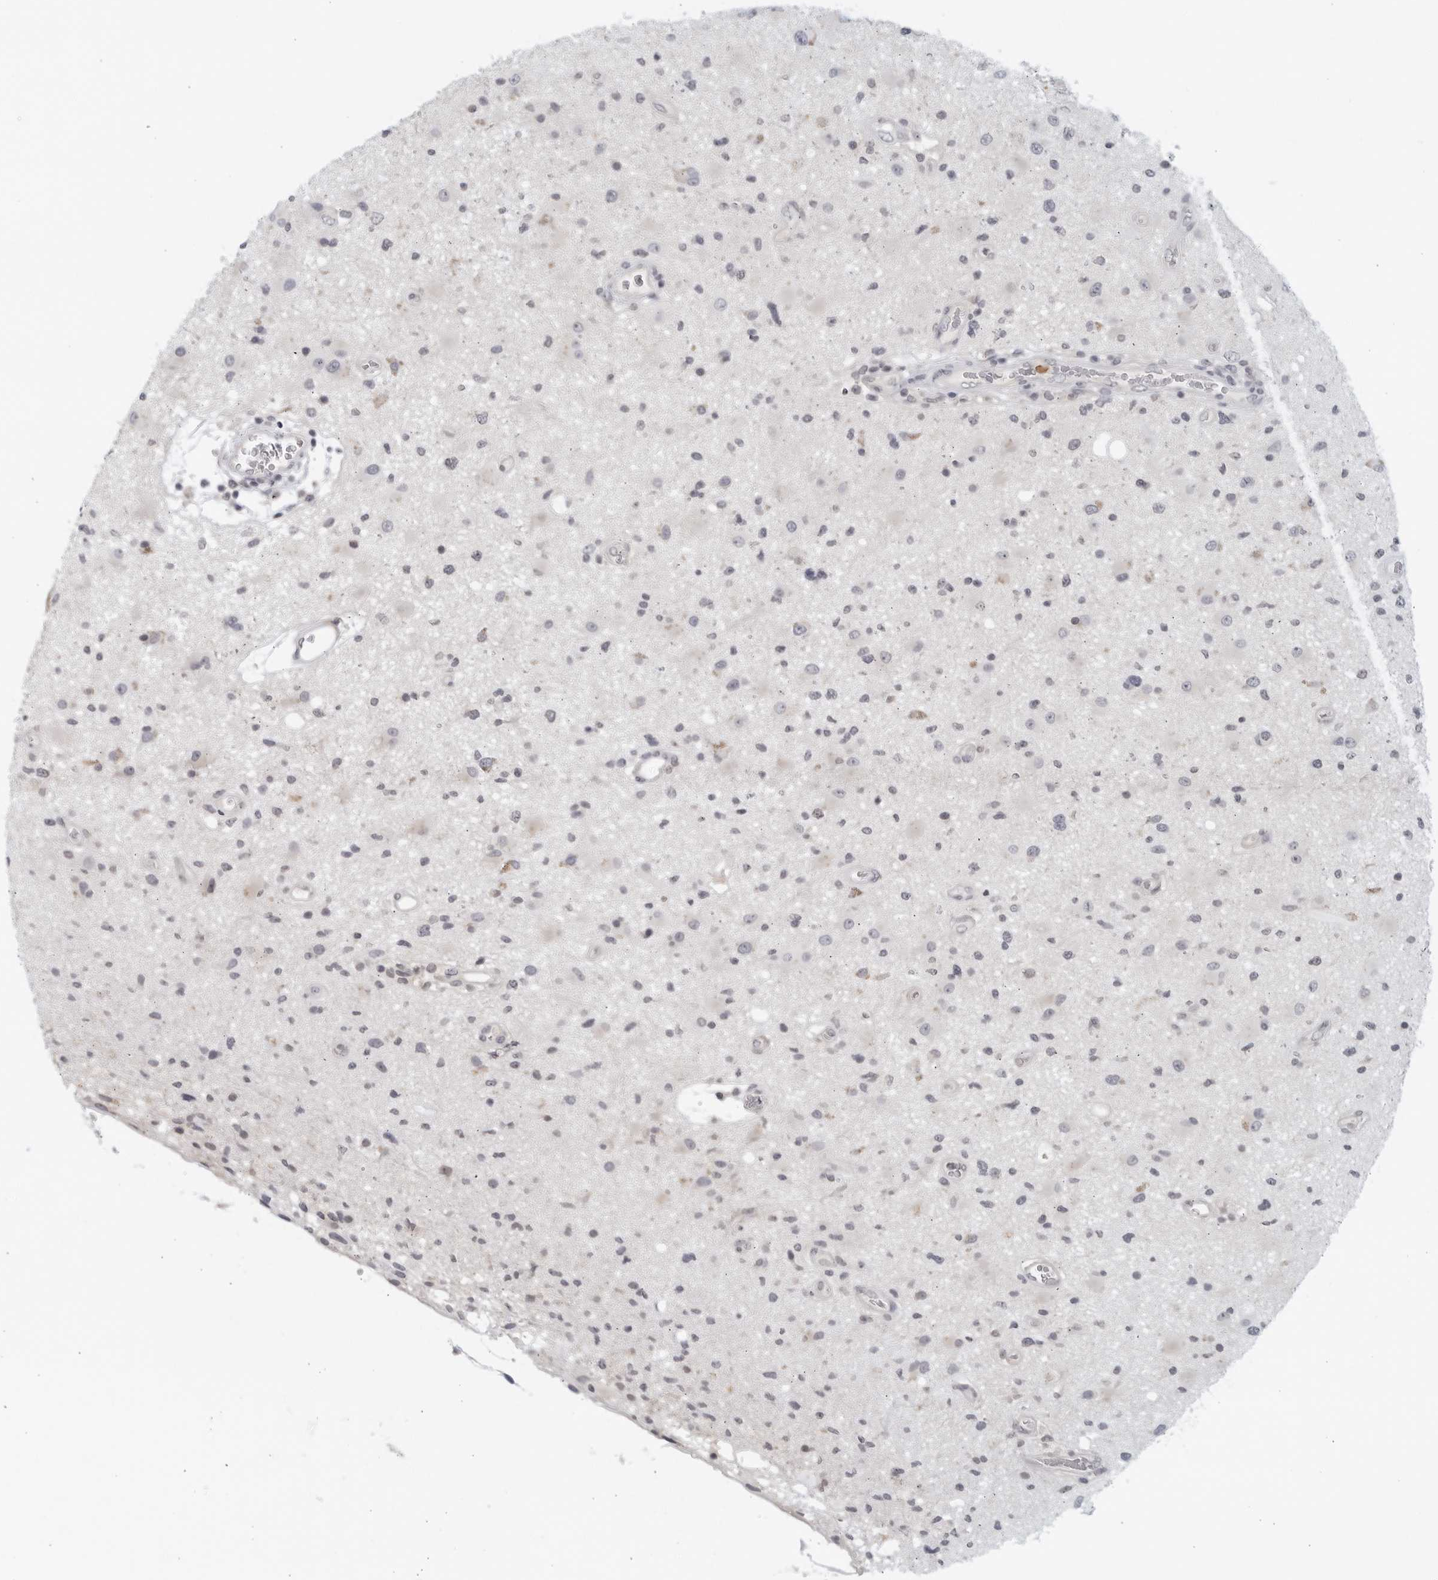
{"staining": {"intensity": "negative", "quantity": "none", "location": "none"}, "tissue": "glioma", "cell_type": "Tumor cells", "image_type": "cancer", "snomed": [{"axis": "morphology", "description": "Glioma, malignant, High grade"}, {"axis": "topography", "description": "Brain"}], "caption": "This is an IHC micrograph of human malignant glioma (high-grade). There is no expression in tumor cells.", "gene": "MATN1", "patient": {"sex": "male", "age": 33}}